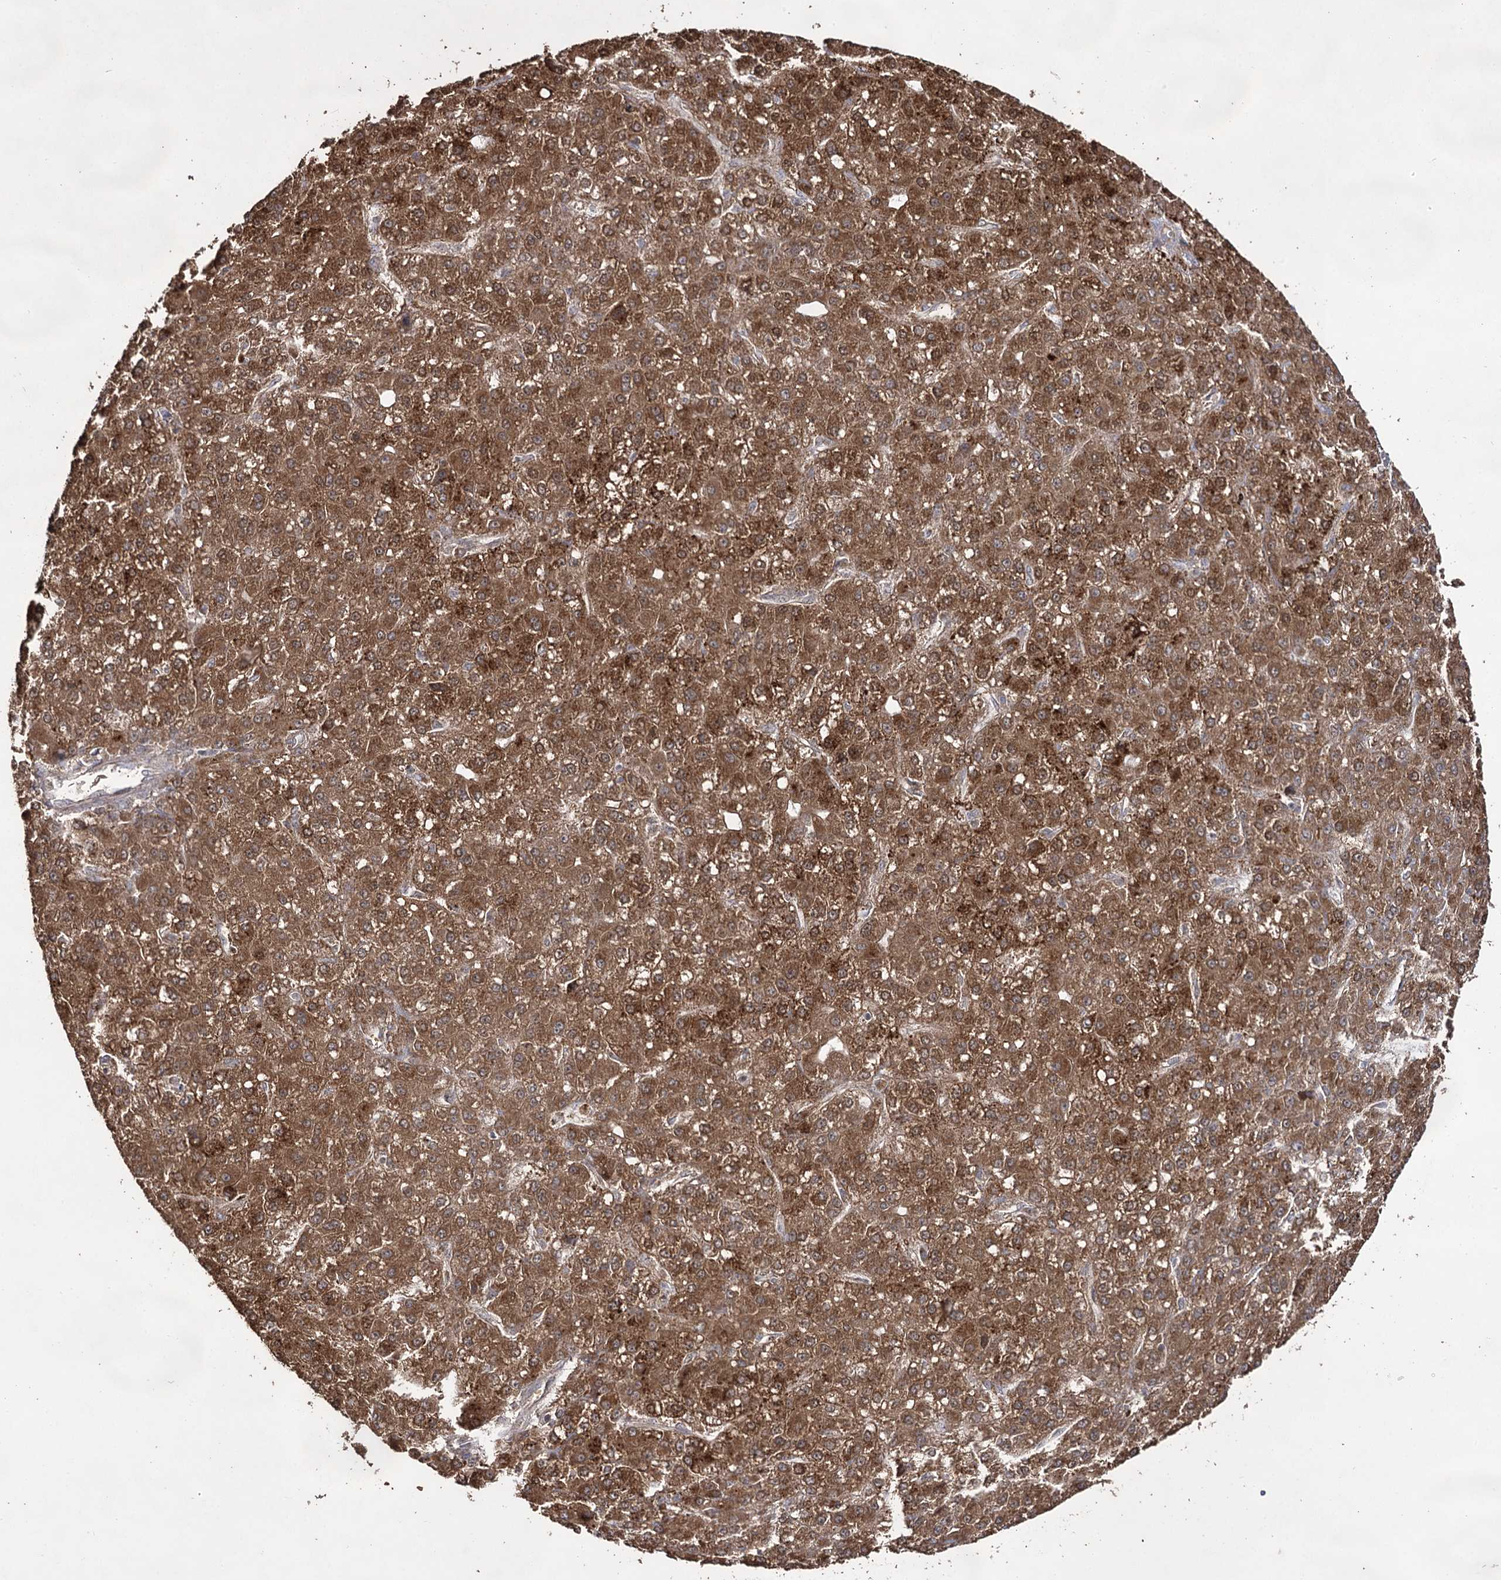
{"staining": {"intensity": "moderate", "quantity": ">75%", "location": "cytoplasmic/membranous,nuclear"}, "tissue": "liver cancer", "cell_type": "Tumor cells", "image_type": "cancer", "snomed": [{"axis": "morphology", "description": "Carcinoma, Hepatocellular, NOS"}, {"axis": "topography", "description": "Liver"}], "caption": "Liver cancer (hepatocellular carcinoma) tissue reveals moderate cytoplasmic/membranous and nuclear staining in approximately >75% of tumor cells, visualized by immunohistochemistry. The staining is performed using DAB (3,3'-diaminobenzidine) brown chromogen to label protein expression. The nuclei are counter-stained blue using hematoxylin.", "gene": "ACTR6", "patient": {"sex": "male", "age": 67}}